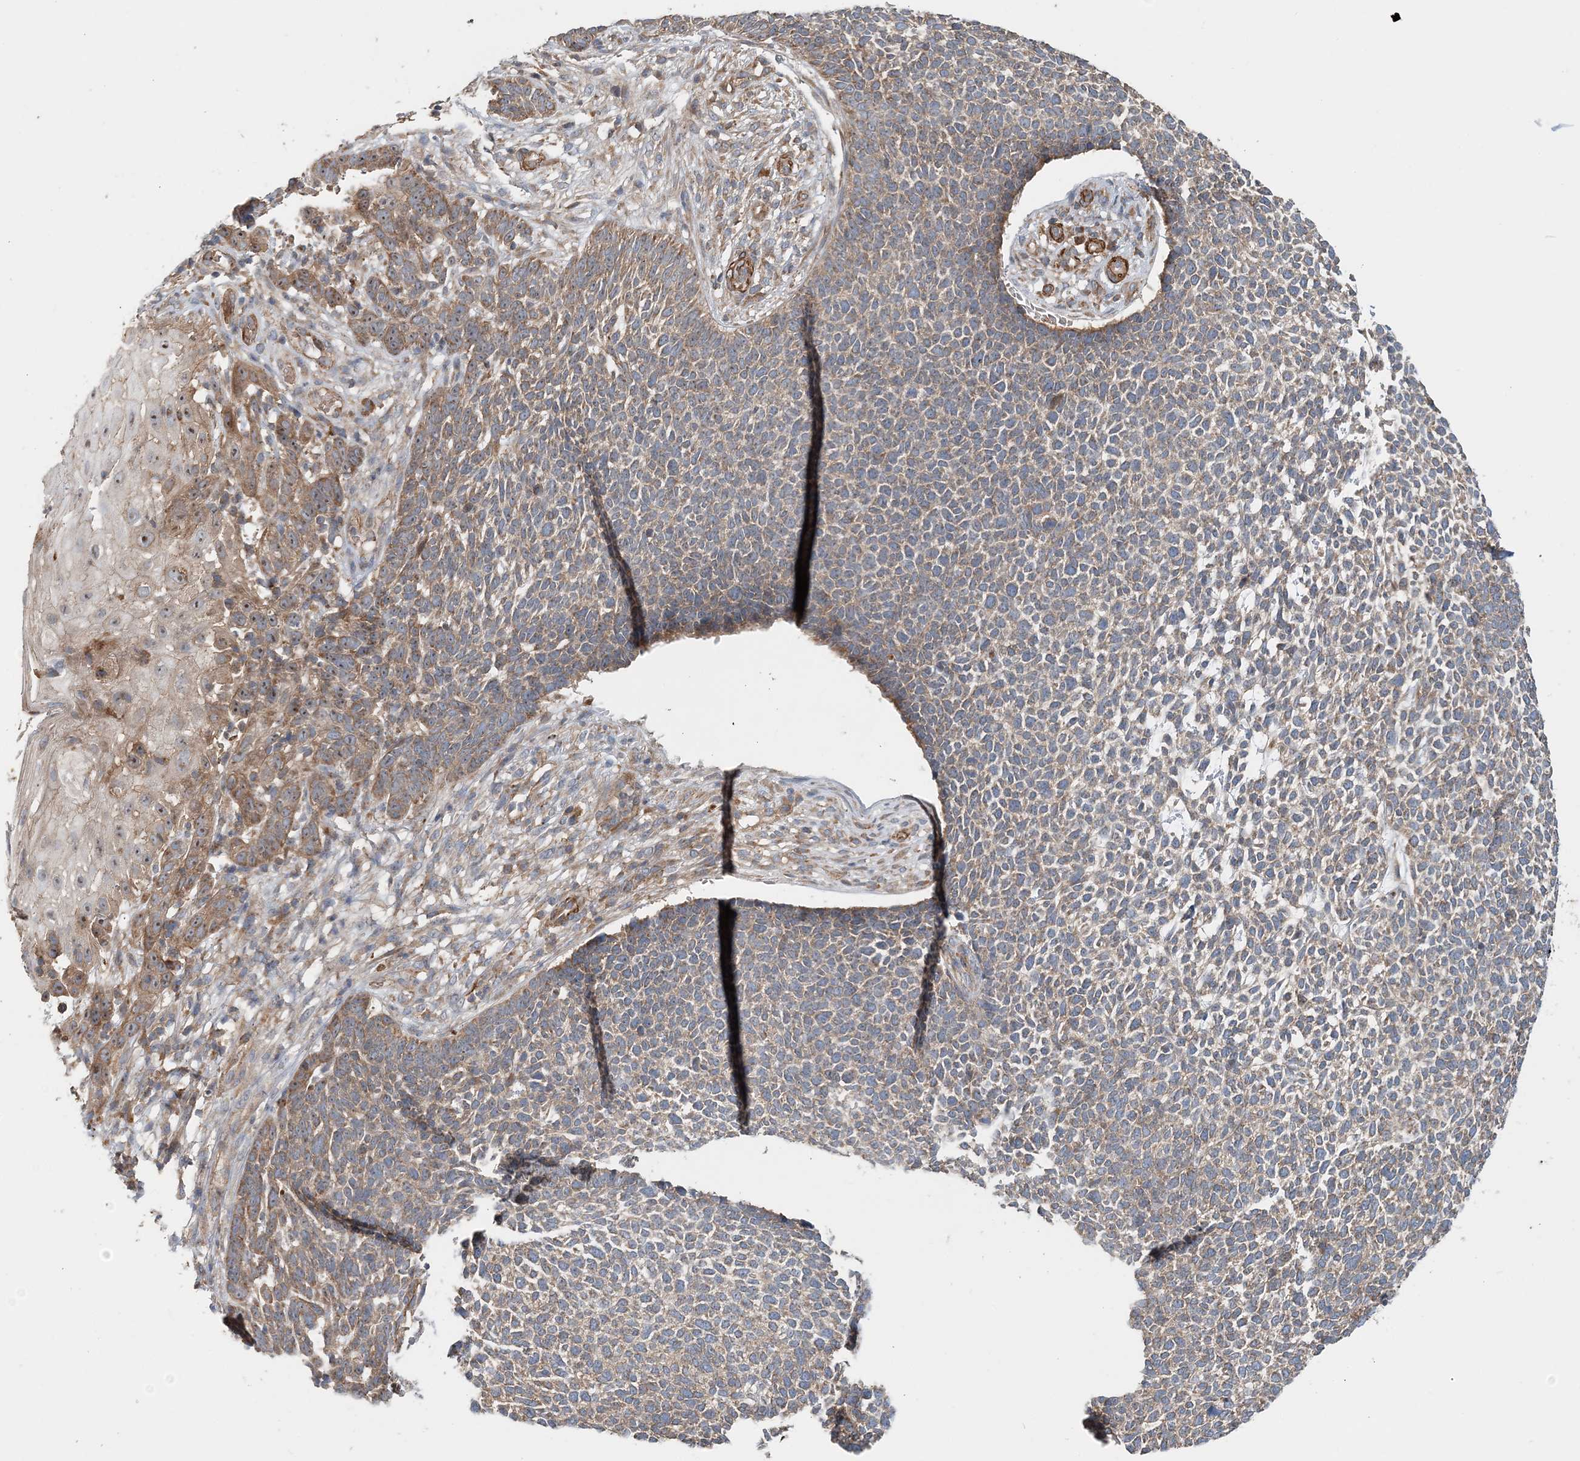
{"staining": {"intensity": "weak", "quantity": ">75%", "location": "cytoplasmic/membranous"}, "tissue": "skin cancer", "cell_type": "Tumor cells", "image_type": "cancer", "snomed": [{"axis": "morphology", "description": "Basal cell carcinoma"}, {"axis": "topography", "description": "Skin"}], "caption": "This photomicrograph reveals IHC staining of basal cell carcinoma (skin), with low weak cytoplasmic/membranous positivity in approximately >75% of tumor cells.", "gene": "TTI1", "patient": {"sex": "female", "age": 84}}